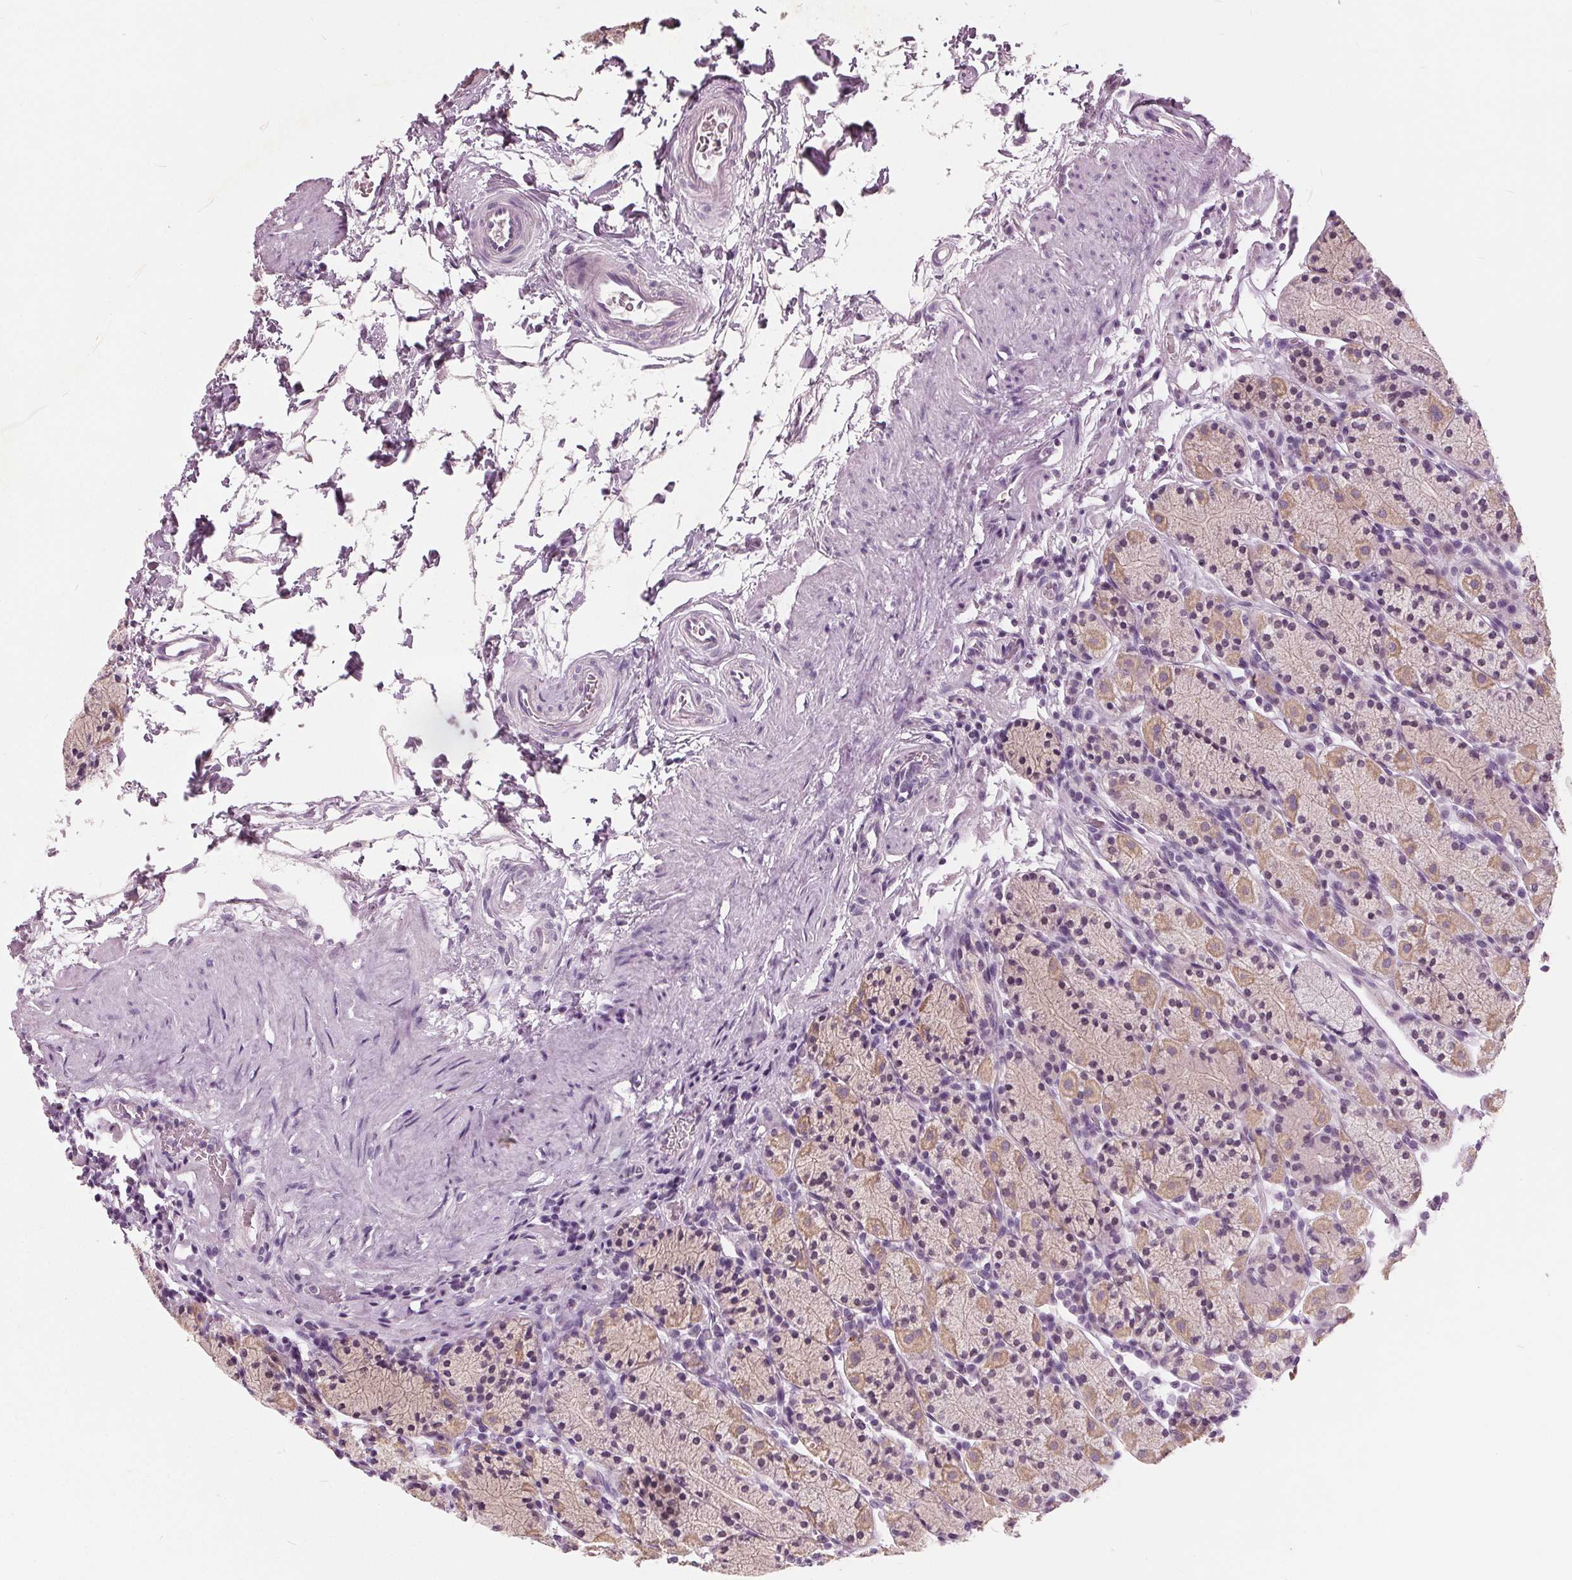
{"staining": {"intensity": "weak", "quantity": "25%-75%", "location": "cytoplasmic/membranous"}, "tissue": "stomach", "cell_type": "Glandular cells", "image_type": "normal", "snomed": [{"axis": "morphology", "description": "Normal tissue, NOS"}, {"axis": "topography", "description": "Stomach, upper"}, {"axis": "topography", "description": "Stomach"}], "caption": "Weak cytoplasmic/membranous protein positivity is seen in about 25%-75% of glandular cells in stomach.", "gene": "TKFC", "patient": {"sex": "male", "age": 62}}